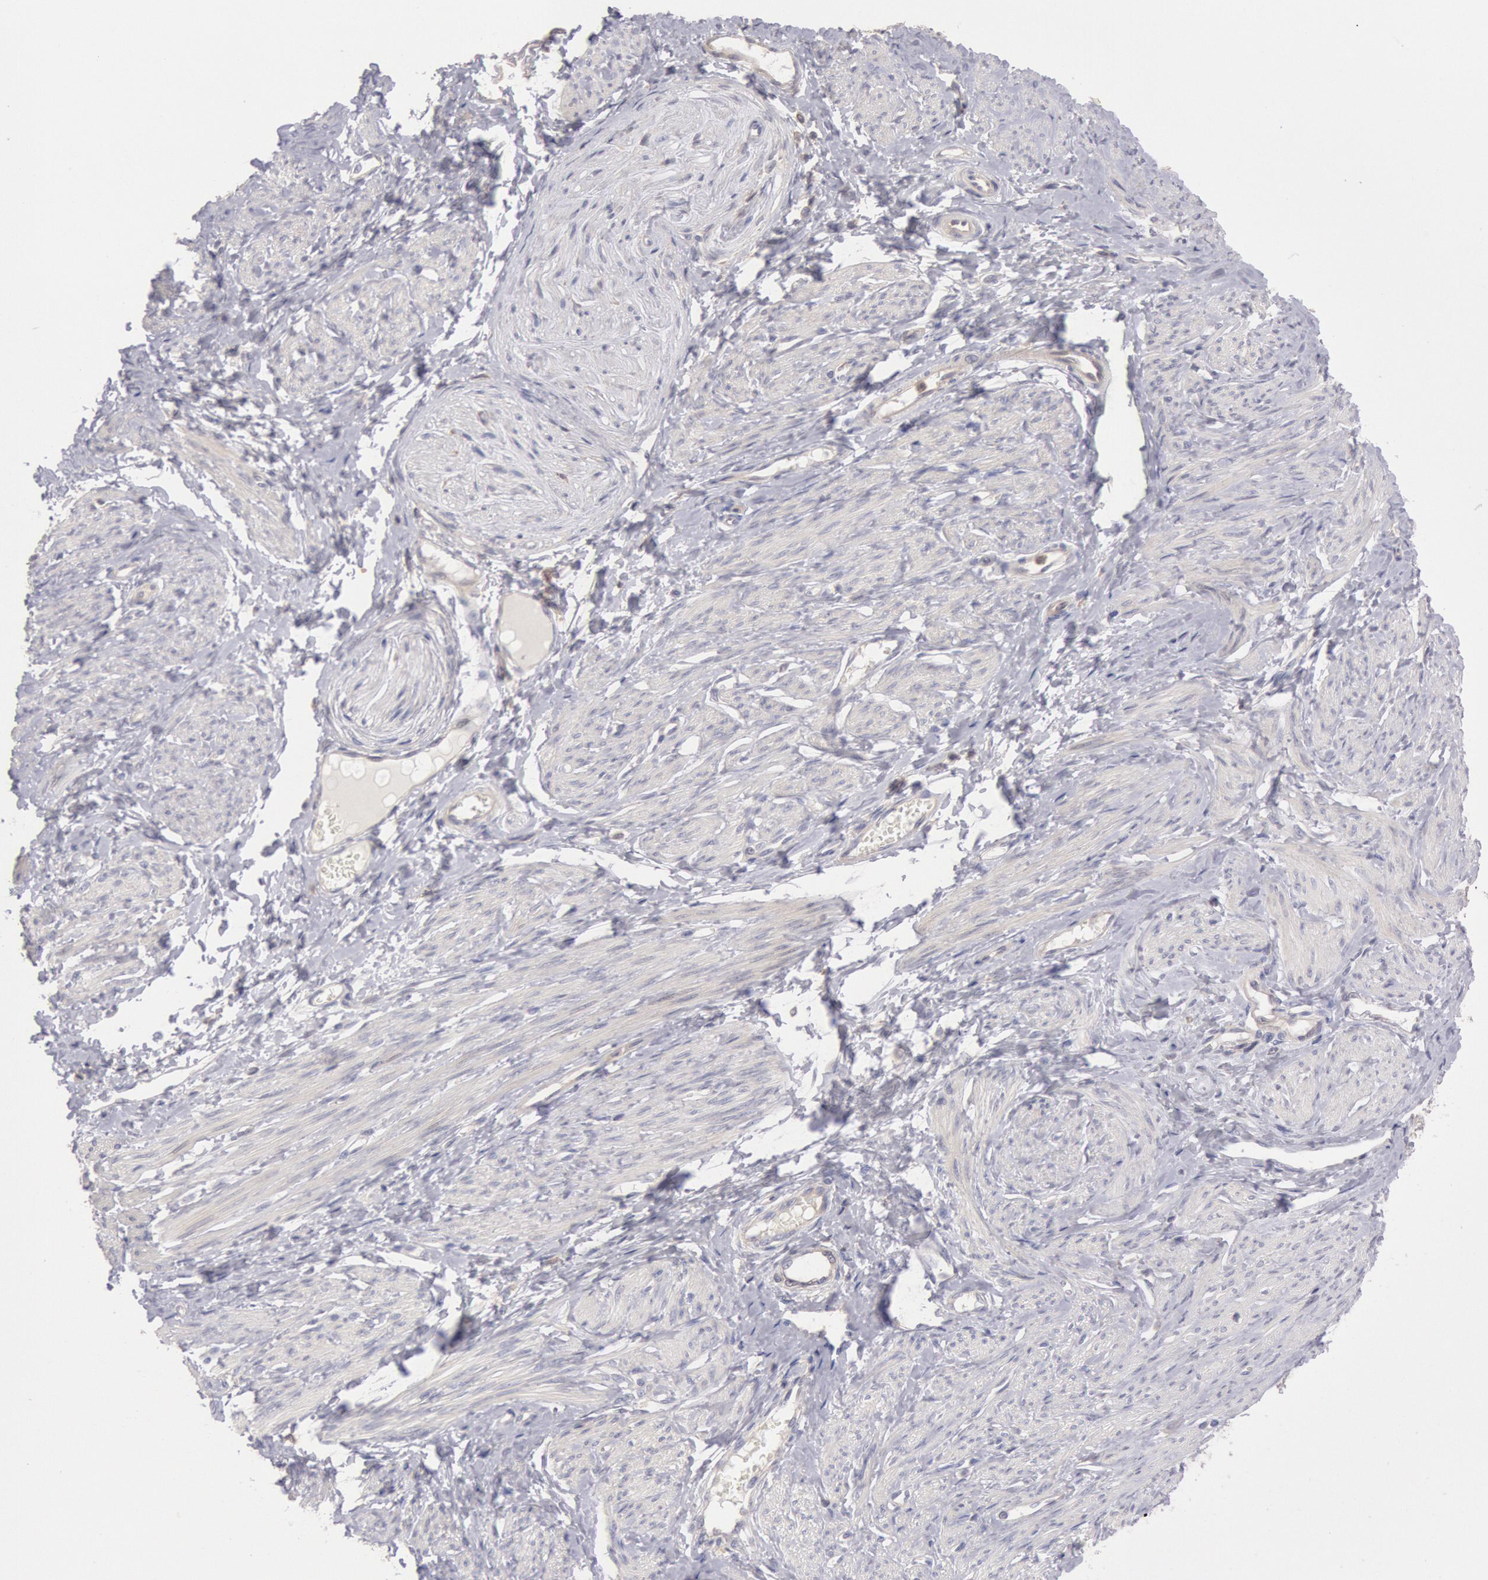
{"staining": {"intensity": "negative", "quantity": "none", "location": "none"}, "tissue": "smooth muscle", "cell_type": "Smooth muscle cells", "image_type": "normal", "snomed": [{"axis": "morphology", "description": "Normal tissue, NOS"}, {"axis": "topography", "description": "Smooth muscle"}, {"axis": "topography", "description": "Uterus"}], "caption": "Immunohistochemistry (IHC) photomicrograph of benign smooth muscle: smooth muscle stained with DAB (3,3'-diaminobenzidine) demonstrates no significant protein positivity in smooth muscle cells.", "gene": "PIK3R1", "patient": {"sex": "female", "age": 39}}